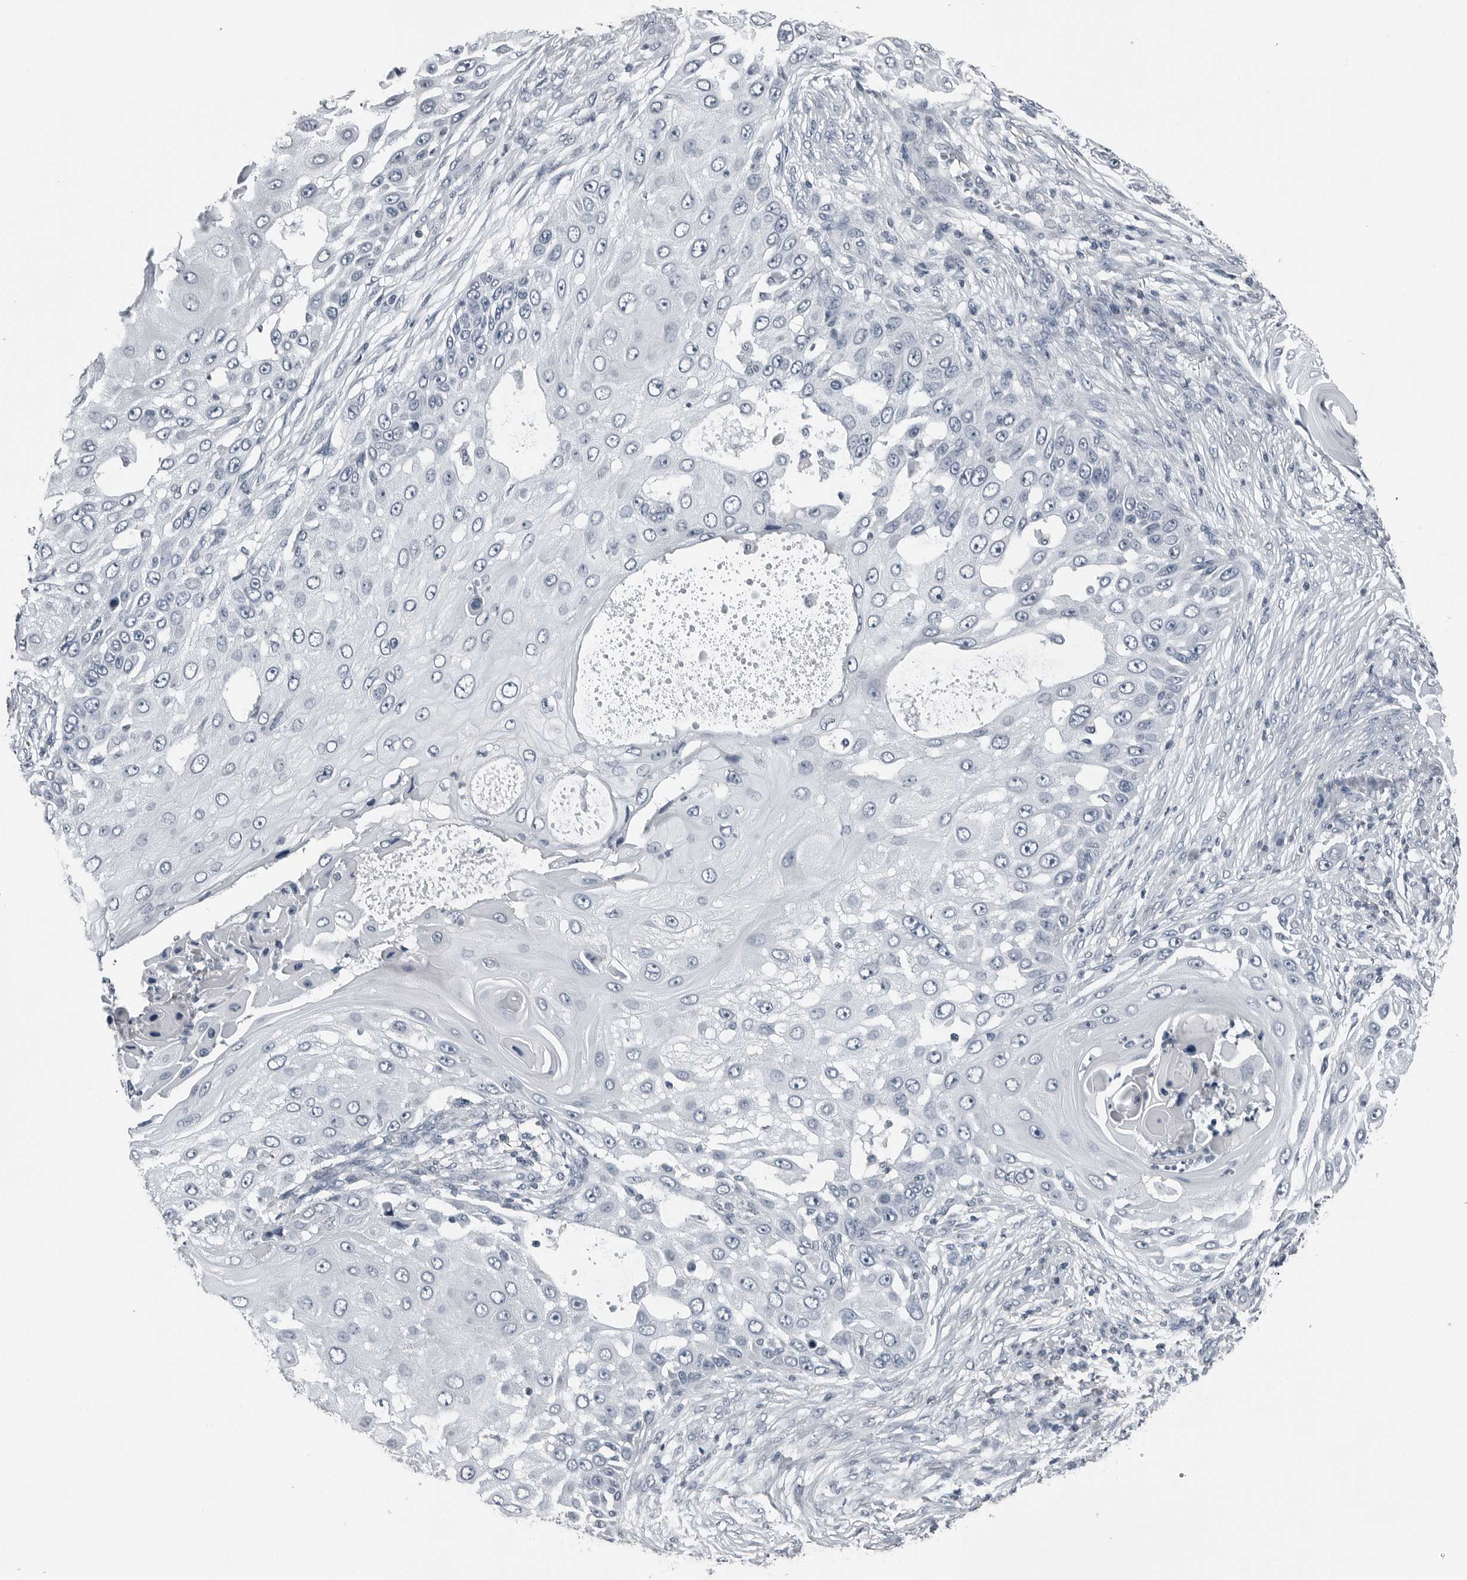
{"staining": {"intensity": "negative", "quantity": "none", "location": "none"}, "tissue": "skin cancer", "cell_type": "Tumor cells", "image_type": "cancer", "snomed": [{"axis": "morphology", "description": "Squamous cell carcinoma, NOS"}, {"axis": "topography", "description": "Skin"}], "caption": "Immunohistochemistry photomicrograph of human skin squamous cell carcinoma stained for a protein (brown), which reveals no positivity in tumor cells.", "gene": "SPINK1", "patient": {"sex": "female", "age": 44}}